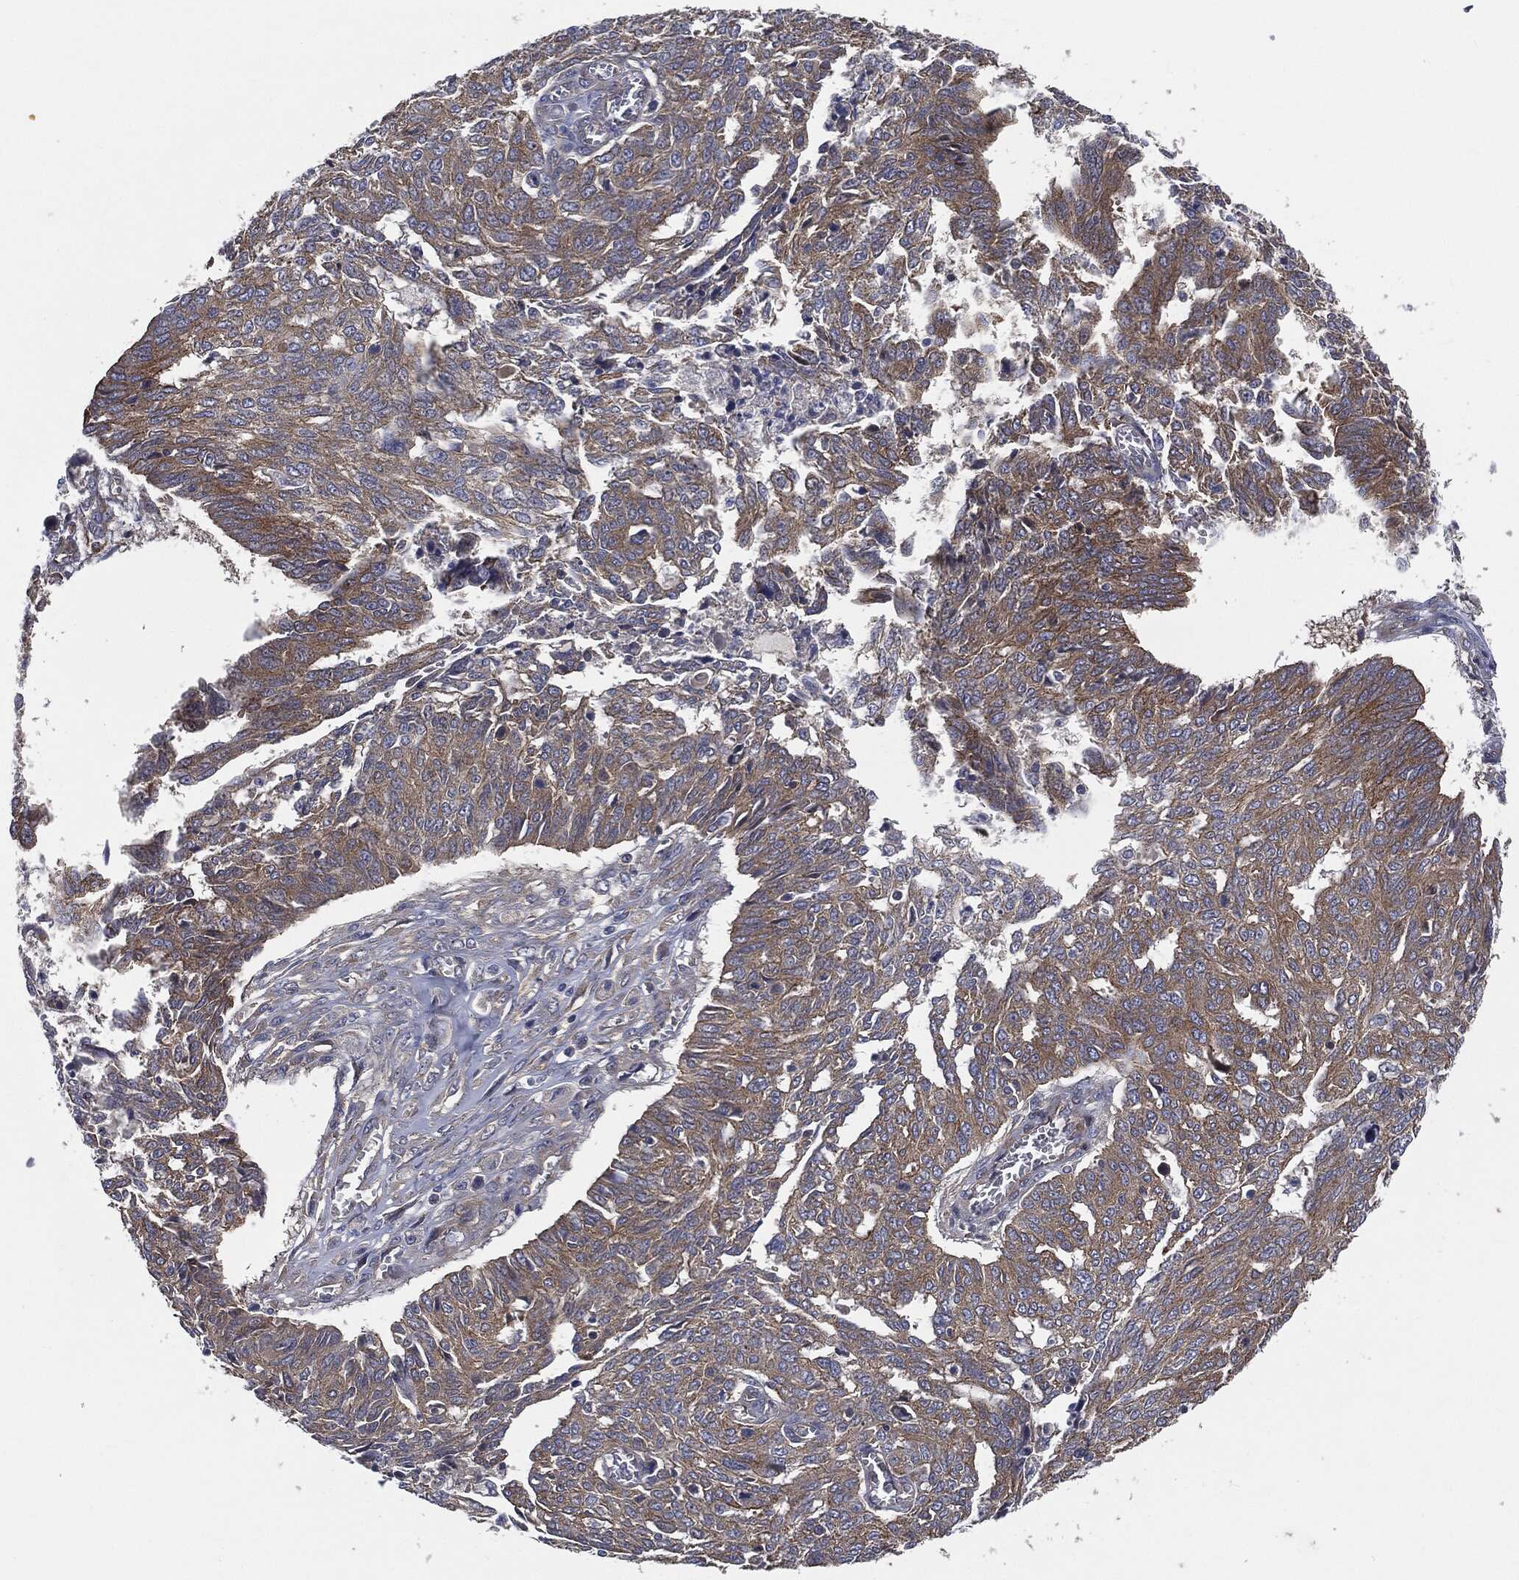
{"staining": {"intensity": "moderate", "quantity": ">75%", "location": "cytoplasmic/membranous"}, "tissue": "ovarian cancer", "cell_type": "Tumor cells", "image_type": "cancer", "snomed": [{"axis": "morphology", "description": "Cystadenocarcinoma, serous, NOS"}, {"axis": "topography", "description": "Ovary"}], "caption": "Human serous cystadenocarcinoma (ovarian) stained with a protein marker demonstrates moderate staining in tumor cells.", "gene": "EPS15L1", "patient": {"sex": "female", "age": 67}}